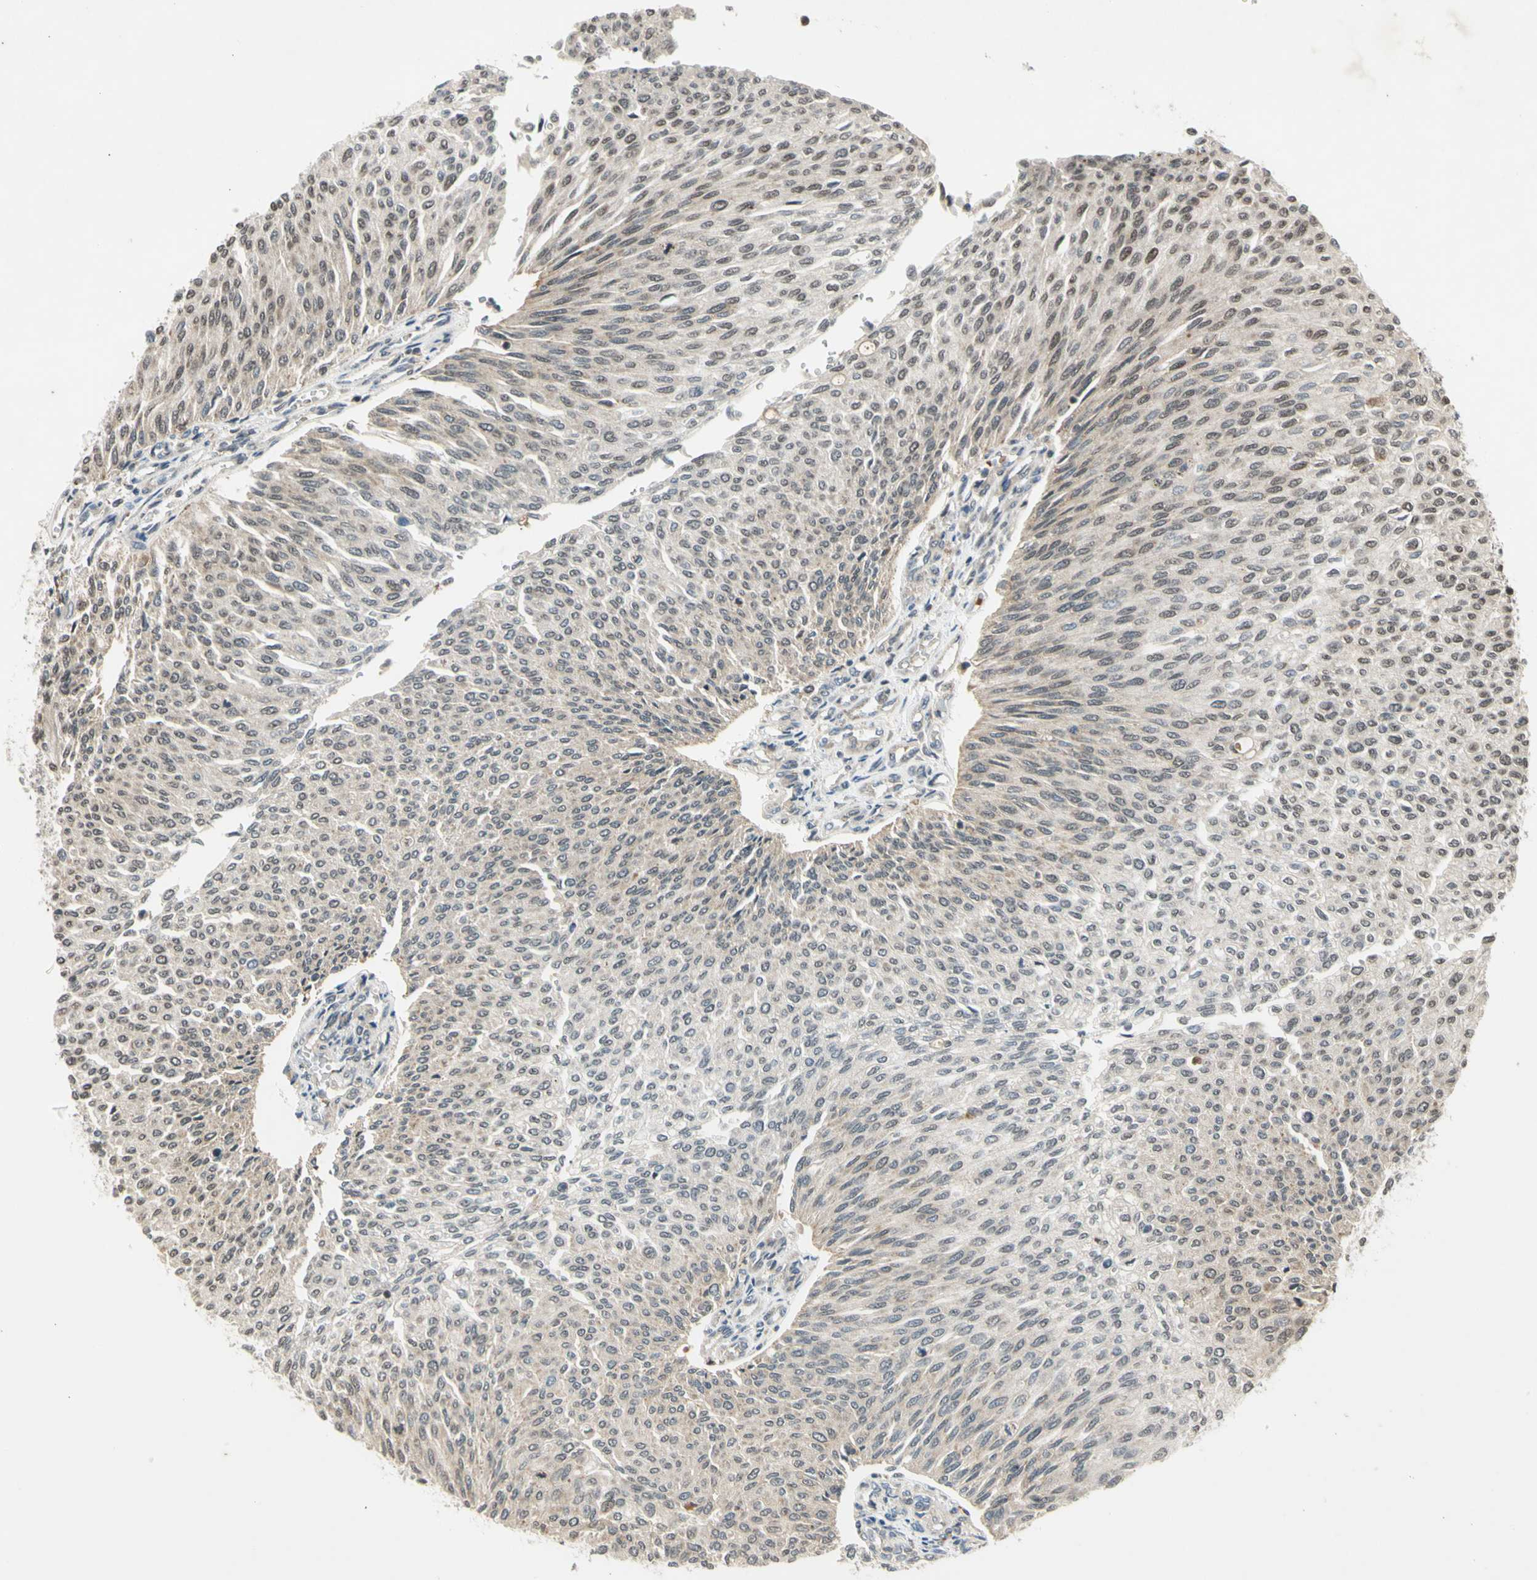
{"staining": {"intensity": "weak", "quantity": "<25%", "location": "cytoplasmic/membranous"}, "tissue": "urothelial cancer", "cell_type": "Tumor cells", "image_type": "cancer", "snomed": [{"axis": "morphology", "description": "Urothelial carcinoma, Low grade"}, {"axis": "topography", "description": "Urinary bladder"}], "caption": "A photomicrograph of urothelial cancer stained for a protein shows no brown staining in tumor cells.", "gene": "EFNB2", "patient": {"sex": "female", "age": 79}}